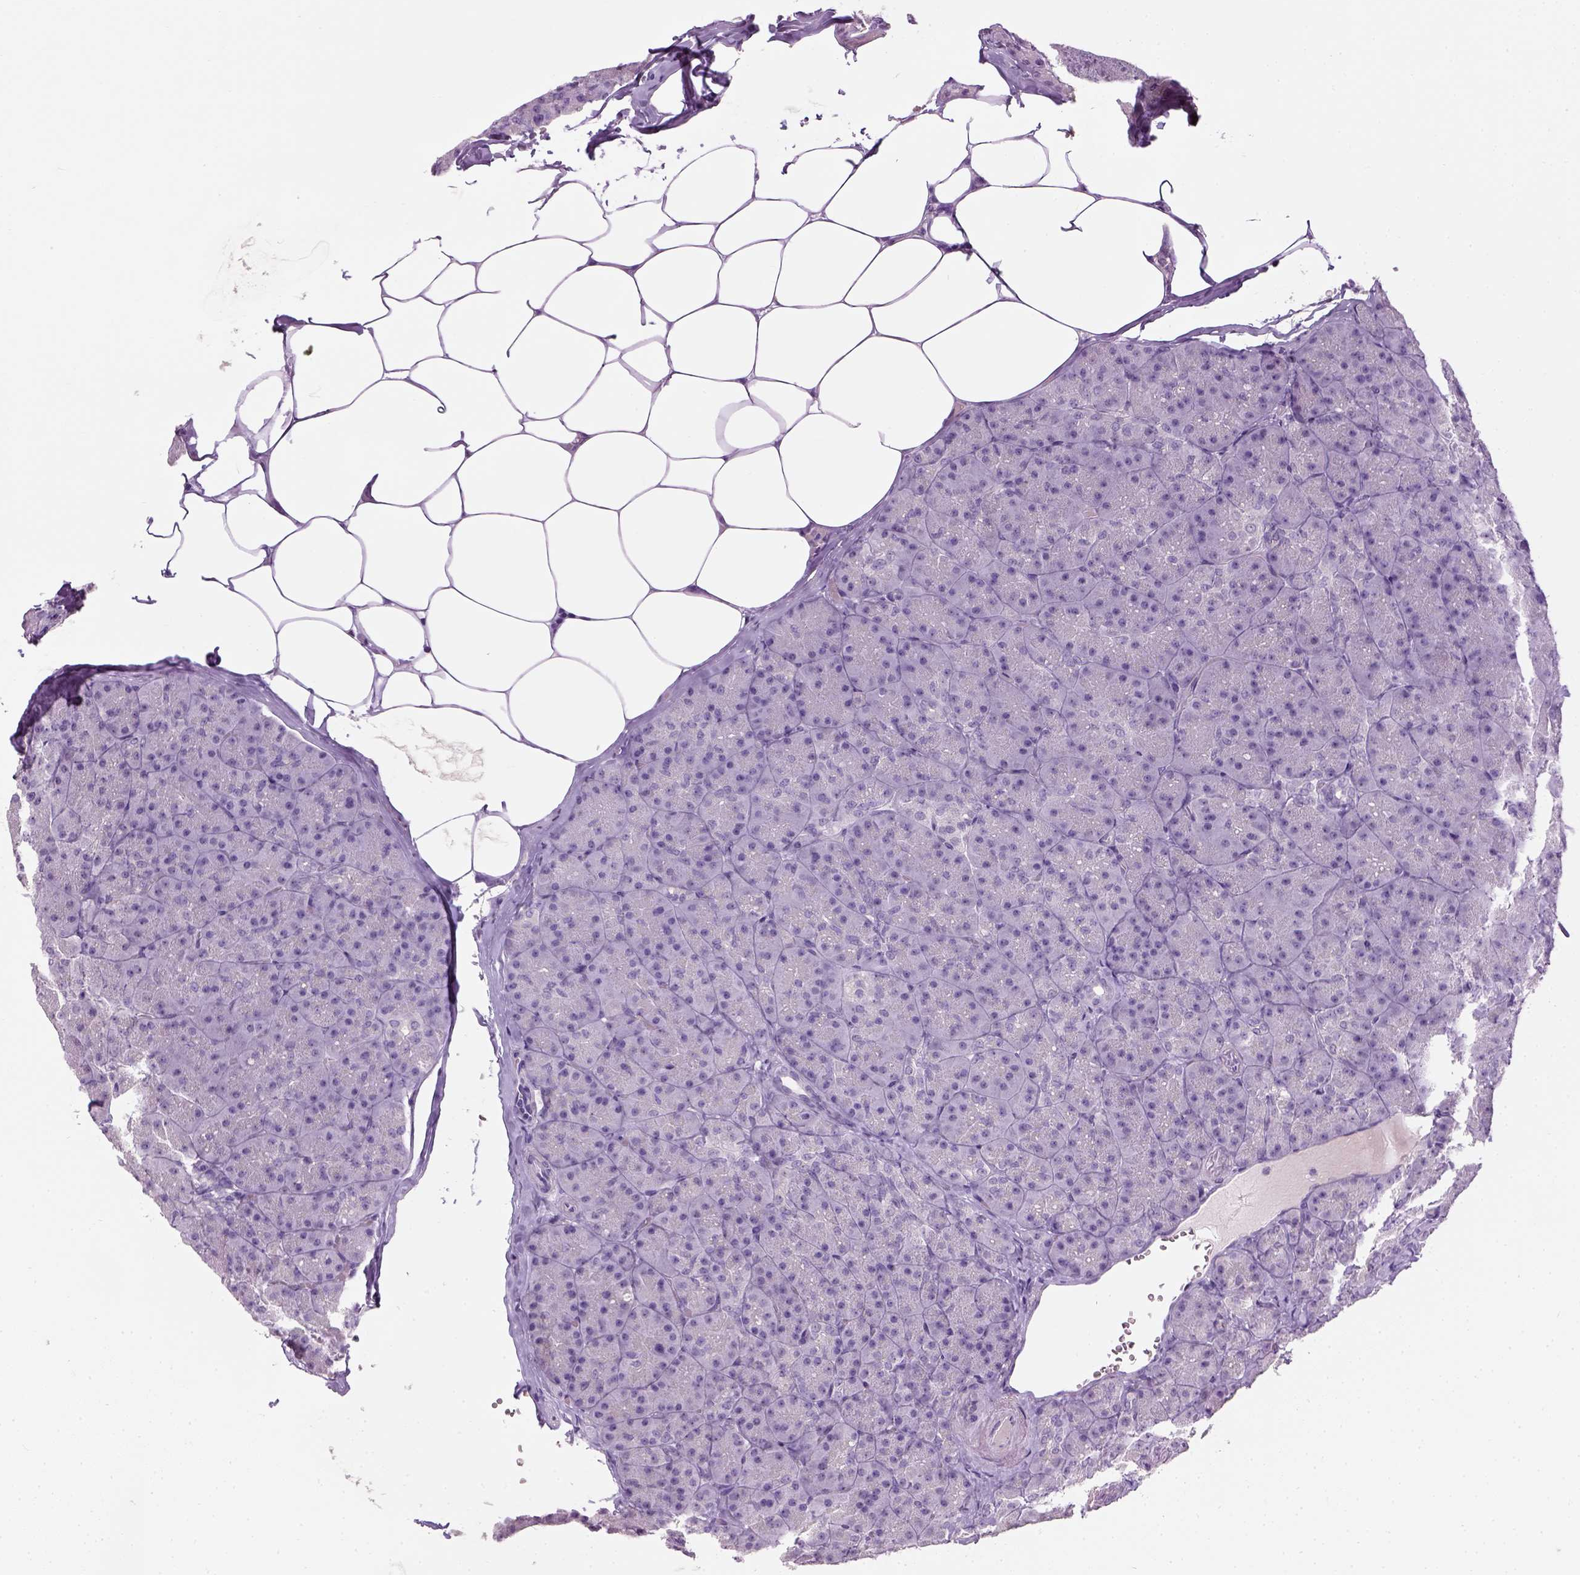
{"staining": {"intensity": "negative", "quantity": "none", "location": "none"}, "tissue": "pancreas", "cell_type": "Exocrine glandular cells", "image_type": "normal", "snomed": [{"axis": "morphology", "description": "Normal tissue, NOS"}, {"axis": "topography", "description": "Pancreas"}], "caption": "Immunohistochemistry photomicrograph of normal pancreas: human pancreas stained with DAB (3,3'-diaminobenzidine) demonstrates no significant protein positivity in exocrine glandular cells. (Stains: DAB (3,3'-diaminobenzidine) IHC with hematoxylin counter stain, Microscopy: brightfield microscopy at high magnification).", "gene": "GABRB2", "patient": {"sex": "male", "age": 57}}